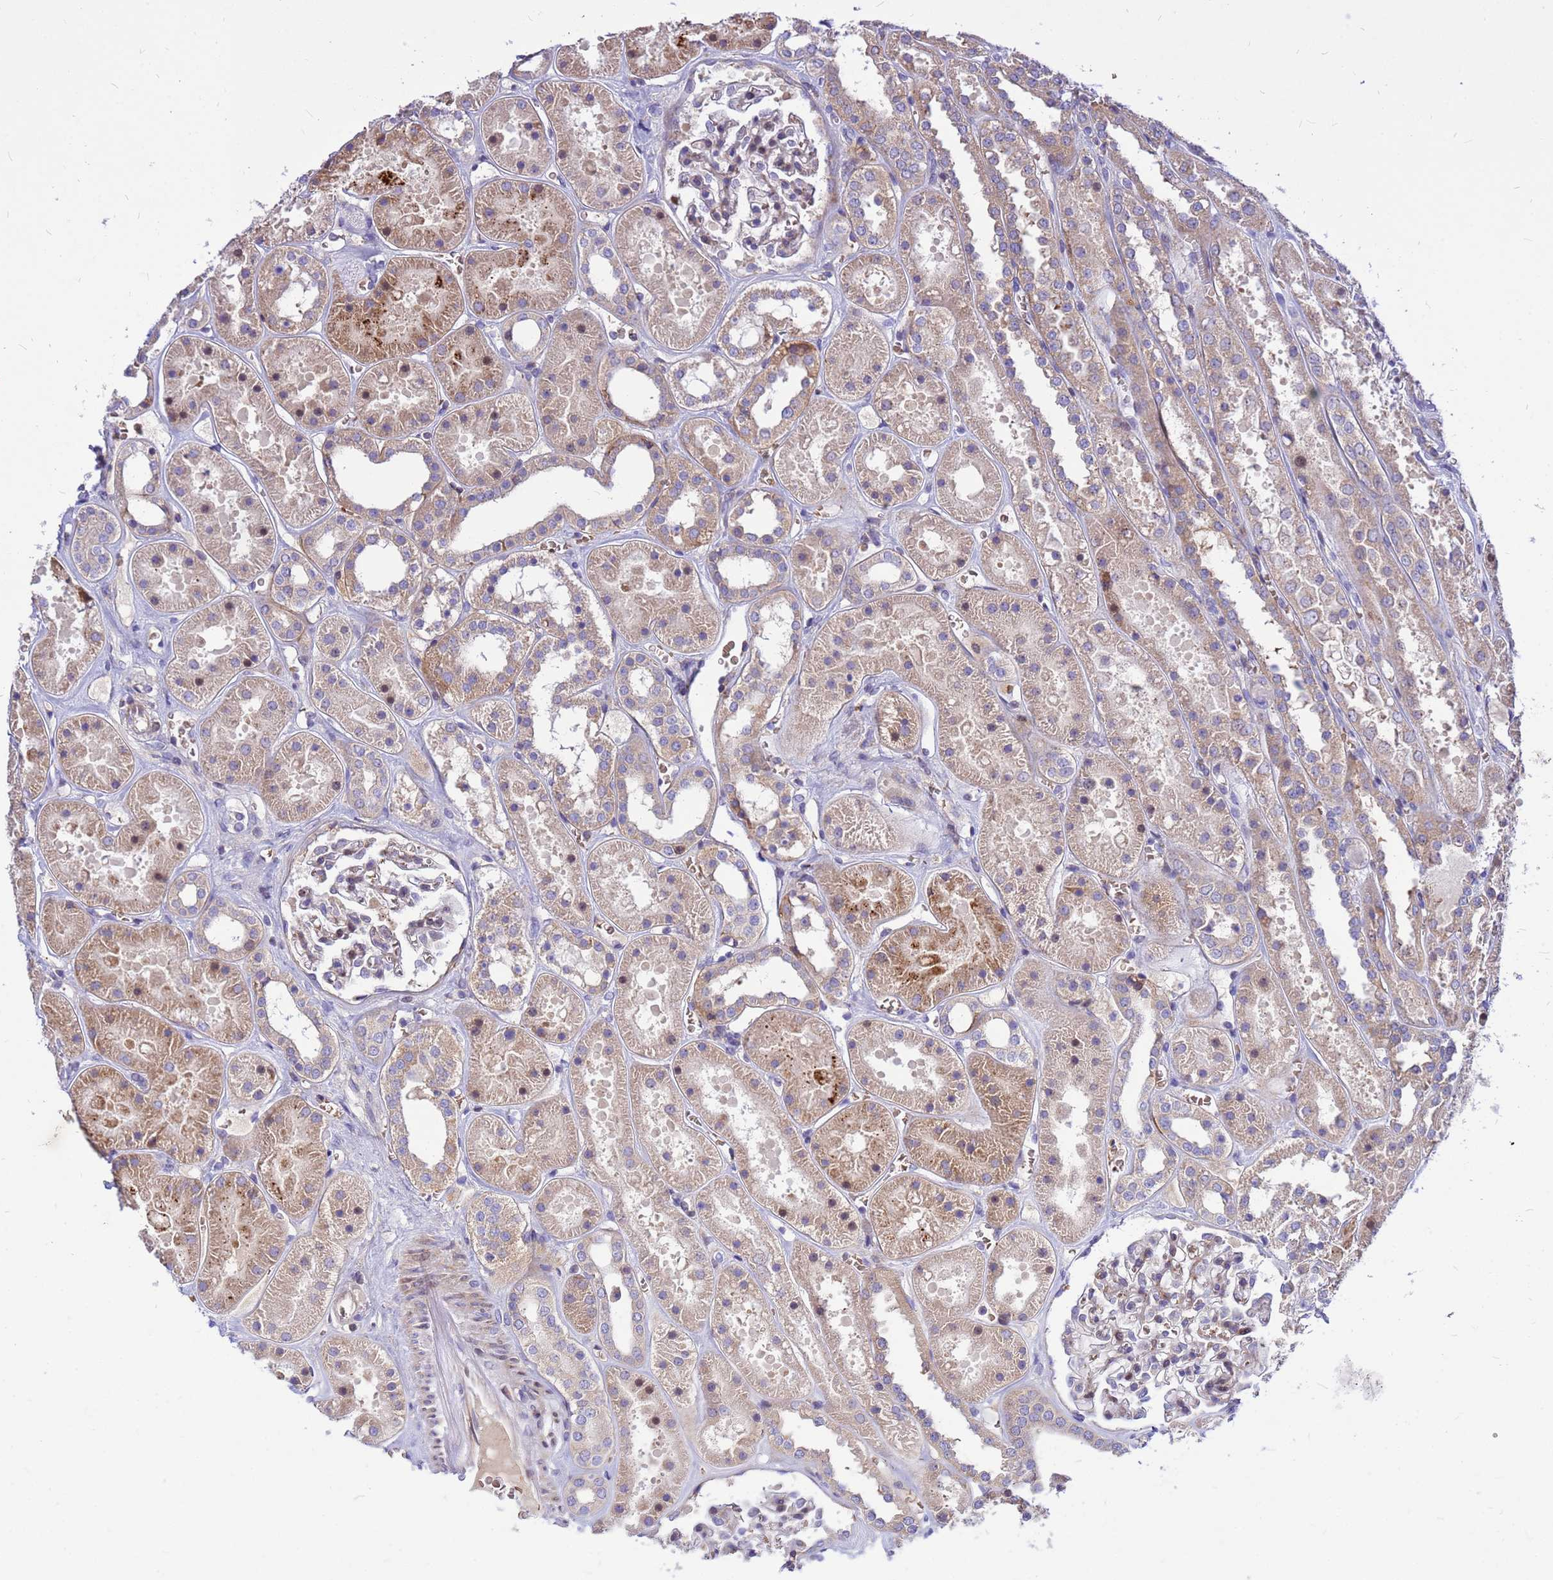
{"staining": {"intensity": "weak", "quantity": "25%-75%", "location": "cytoplasmic/membranous"}, "tissue": "kidney", "cell_type": "Cells in glomeruli", "image_type": "normal", "snomed": [{"axis": "morphology", "description": "Normal tissue, NOS"}, {"axis": "topography", "description": "Kidney"}], "caption": "Protein expression analysis of normal human kidney reveals weak cytoplasmic/membranous staining in approximately 25%-75% of cells in glomeruli.", "gene": "ZNF669", "patient": {"sex": "female", "age": 41}}